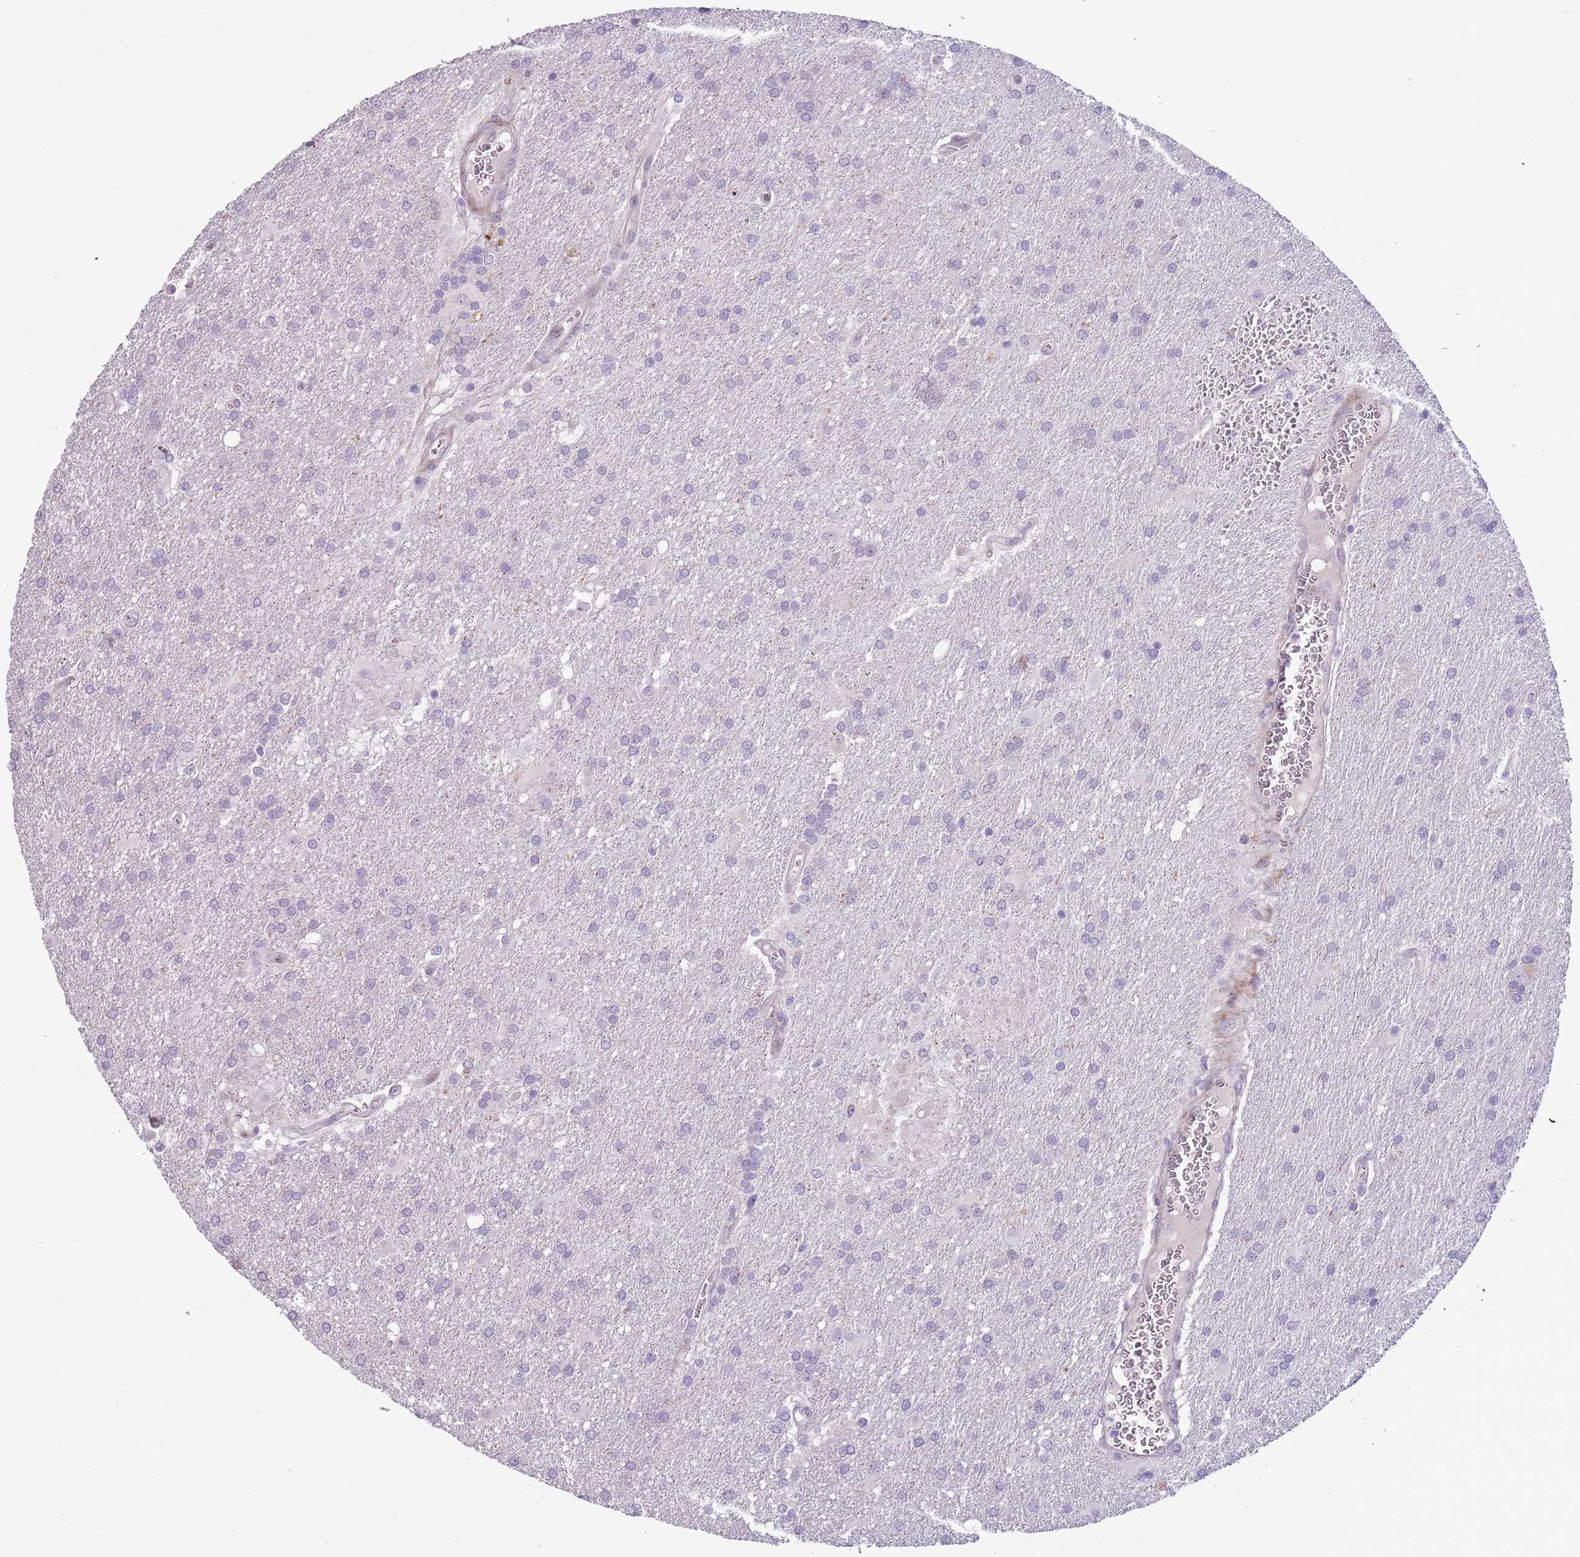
{"staining": {"intensity": "negative", "quantity": "none", "location": "none"}, "tissue": "glioma", "cell_type": "Tumor cells", "image_type": "cancer", "snomed": [{"axis": "morphology", "description": "Glioma, malignant, Low grade"}, {"axis": "topography", "description": "Brain"}], "caption": "An image of human glioma is negative for staining in tumor cells.", "gene": "MRPL32", "patient": {"sex": "male", "age": 66}}